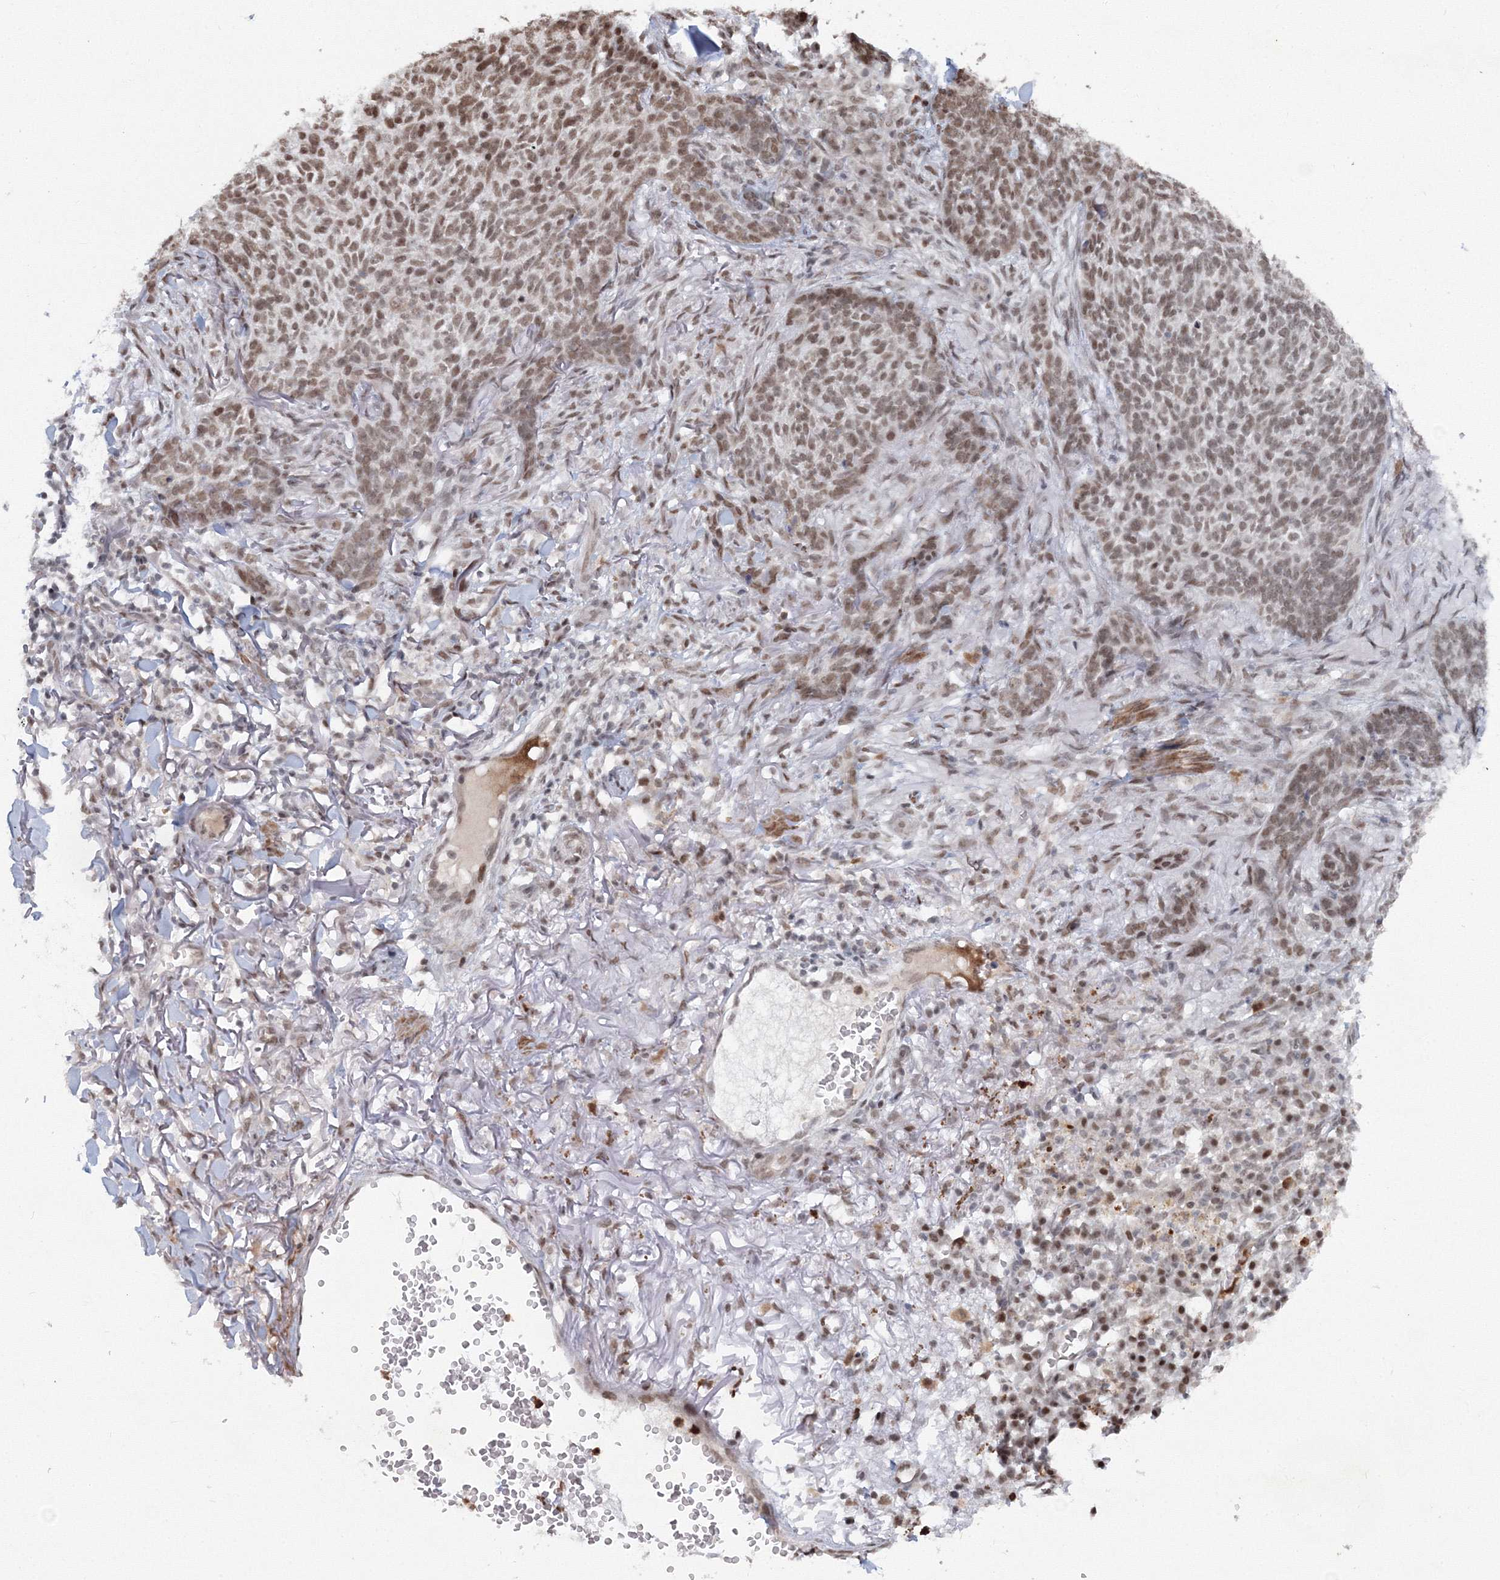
{"staining": {"intensity": "moderate", "quantity": ">75%", "location": "nuclear"}, "tissue": "skin cancer", "cell_type": "Tumor cells", "image_type": "cancer", "snomed": [{"axis": "morphology", "description": "Basal cell carcinoma"}, {"axis": "topography", "description": "Skin"}], "caption": "IHC image of skin cancer stained for a protein (brown), which demonstrates medium levels of moderate nuclear expression in about >75% of tumor cells.", "gene": "C3orf33", "patient": {"sex": "male", "age": 85}}